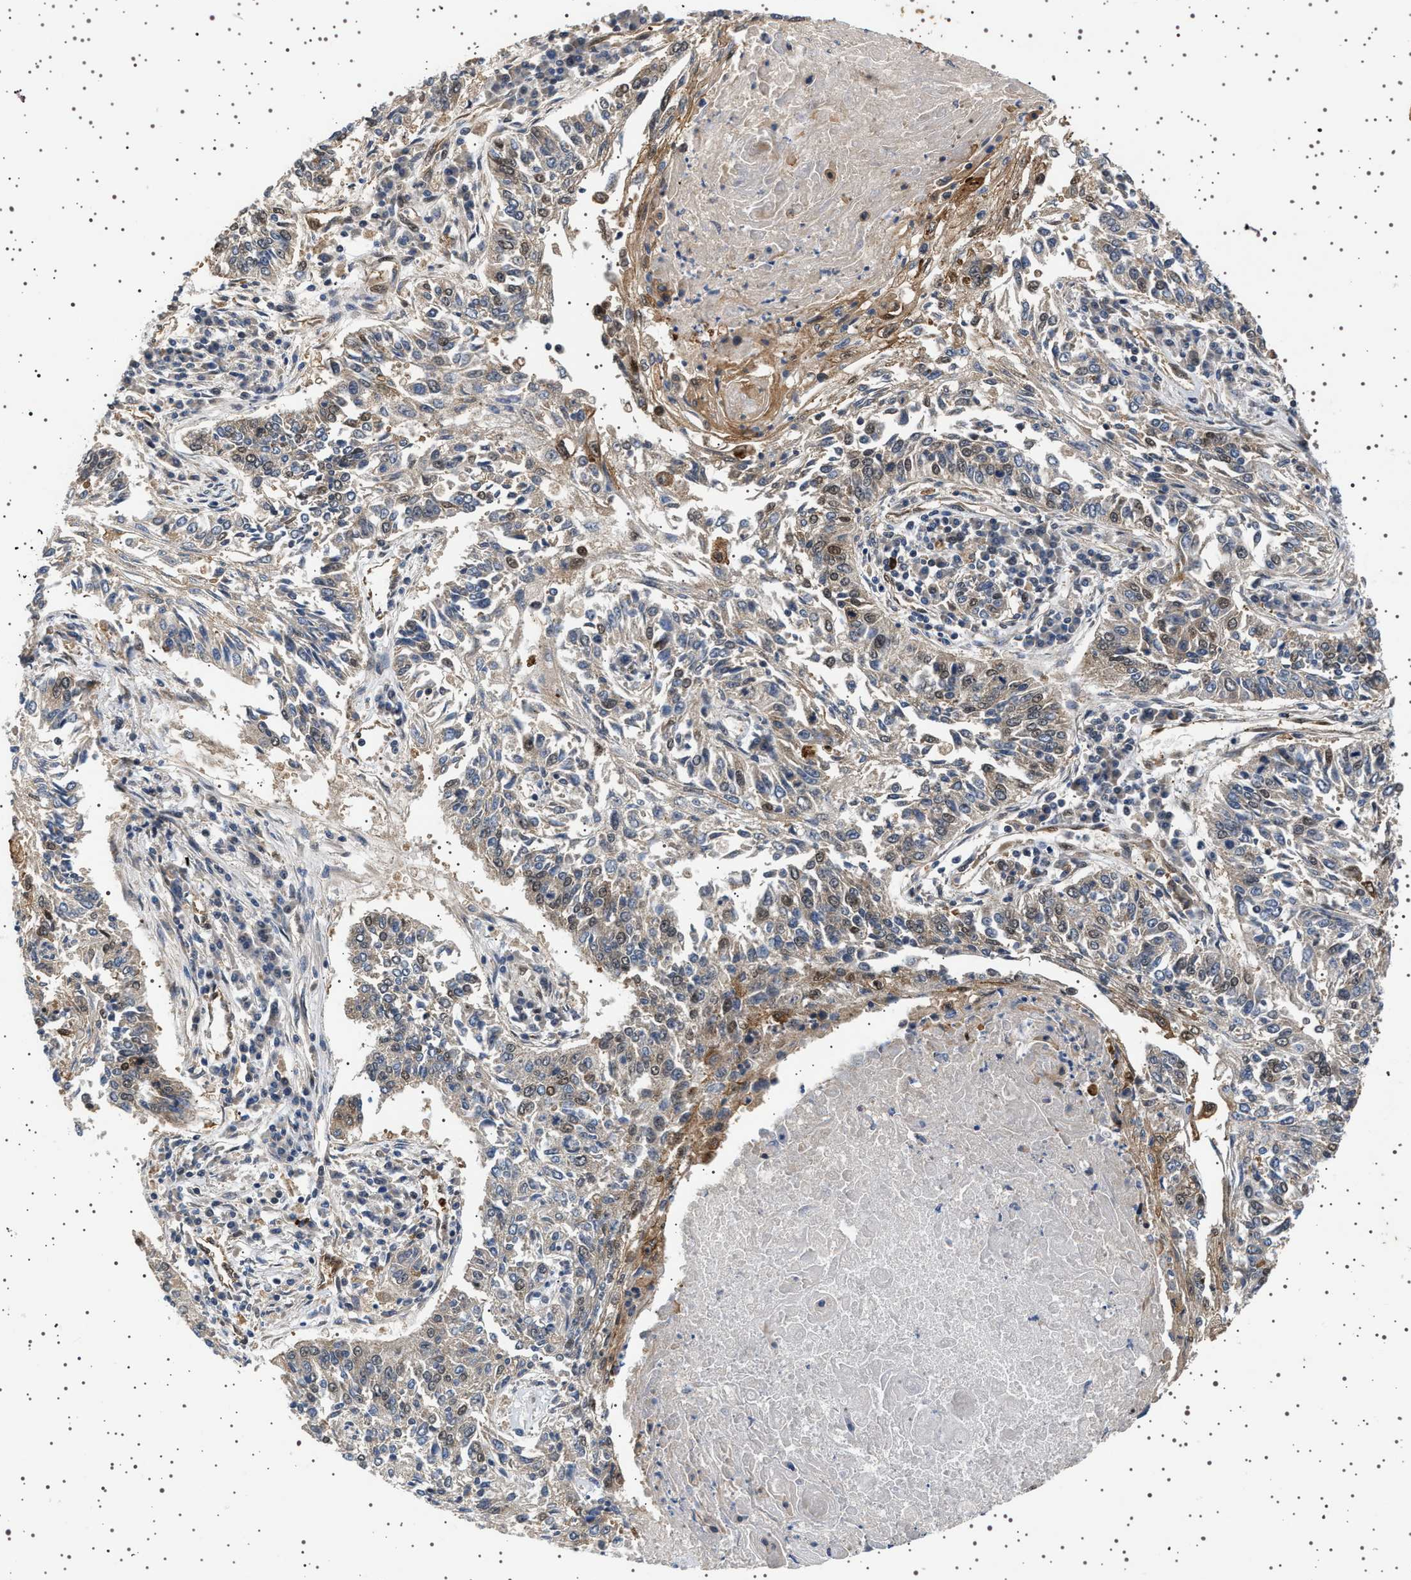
{"staining": {"intensity": "weak", "quantity": "<25%", "location": "cytoplasmic/membranous,nuclear"}, "tissue": "lung cancer", "cell_type": "Tumor cells", "image_type": "cancer", "snomed": [{"axis": "morphology", "description": "Normal tissue, NOS"}, {"axis": "morphology", "description": "Squamous cell carcinoma, NOS"}, {"axis": "topography", "description": "Cartilage tissue"}, {"axis": "topography", "description": "Bronchus"}, {"axis": "topography", "description": "Lung"}], "caption": "DAB (3,3'-diaminobenzidine) immunohistochemical staining of lung squamous cell carcinoma shows no significant positivity in tumor cells.", "gene": "BAG3", "patient": {"sex": "female", "age": 49}}